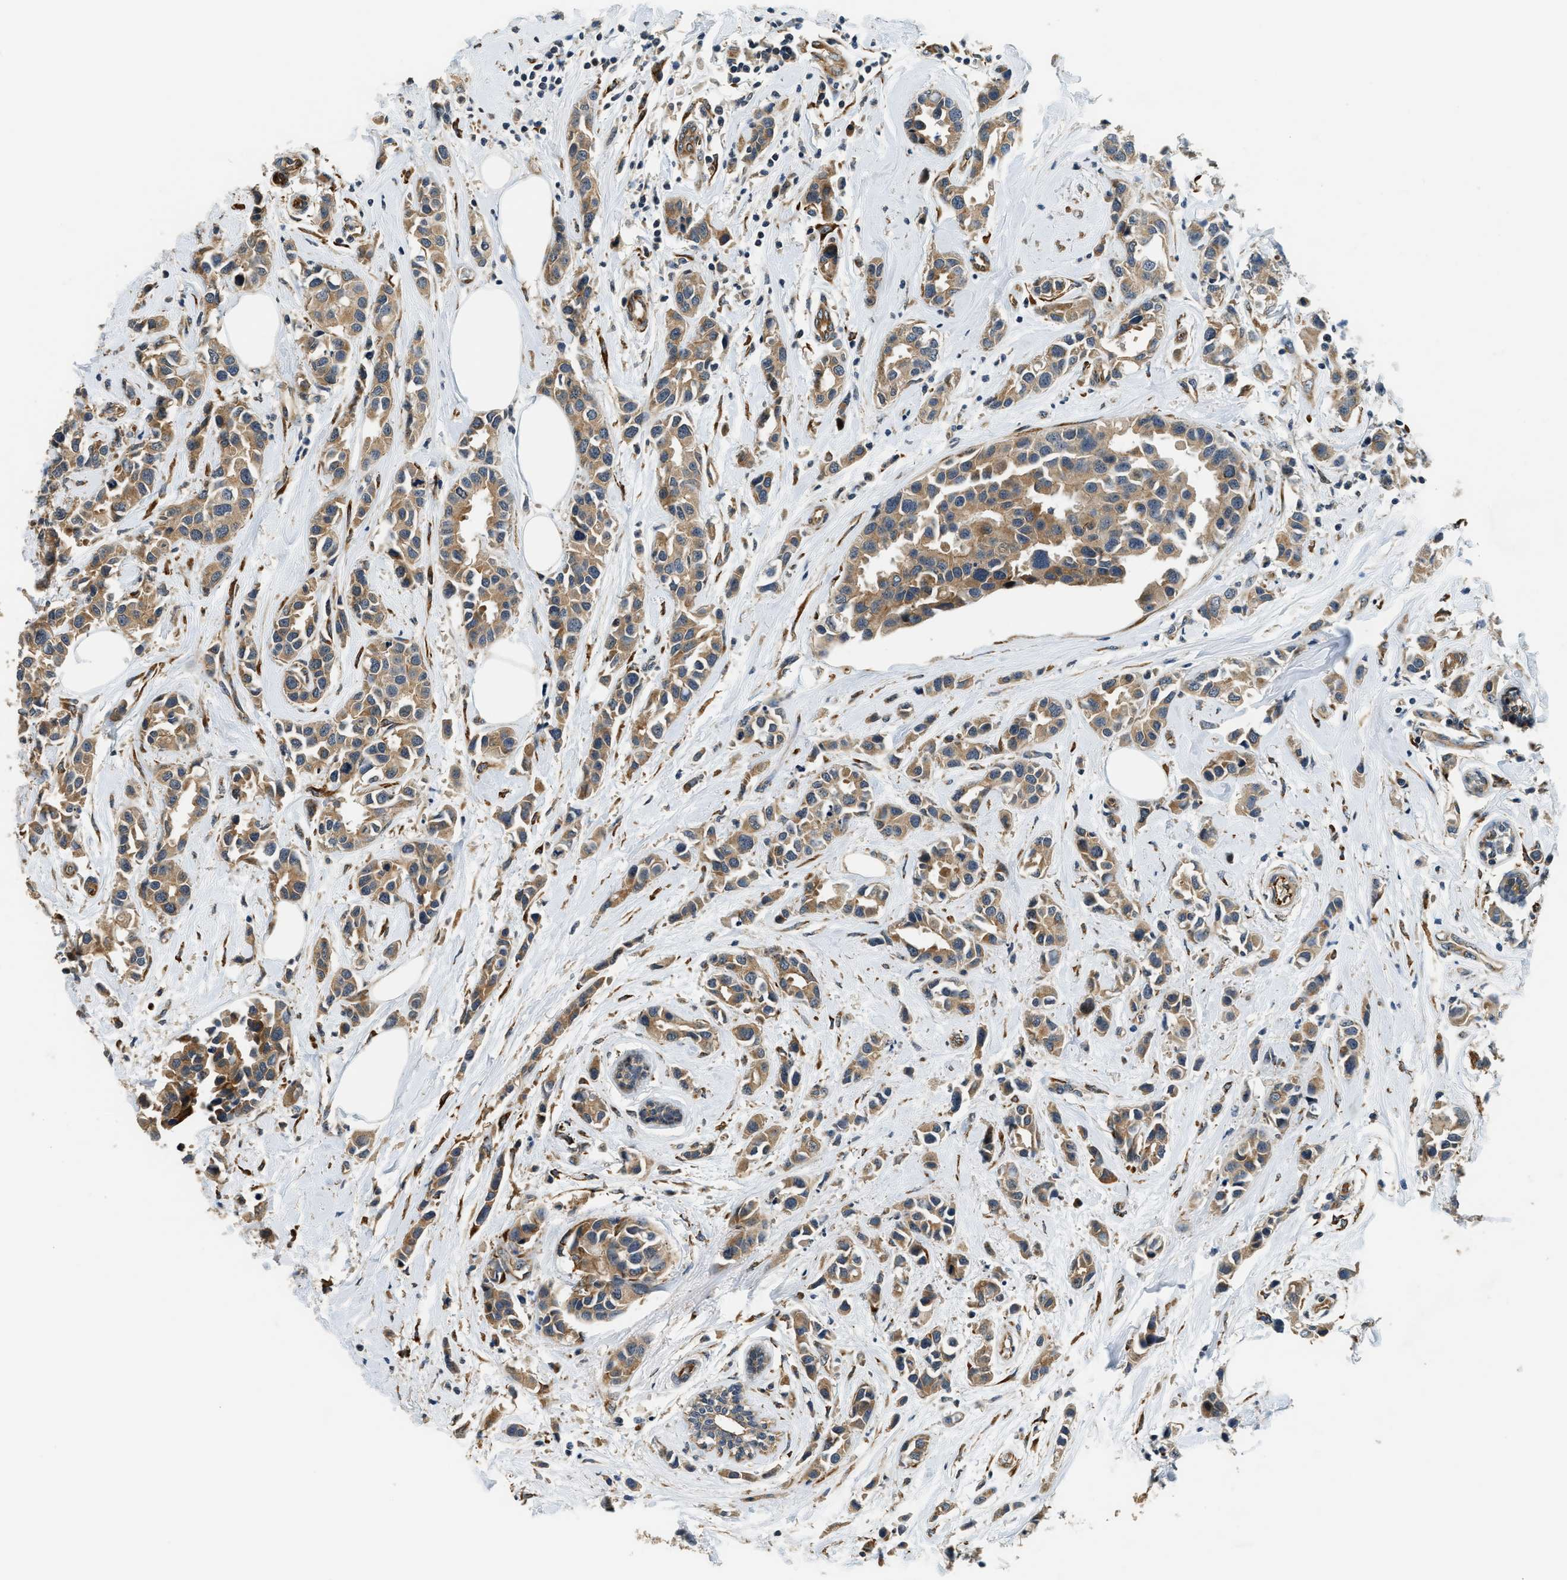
{"staining": {"intensity": "moderate", "quantity": ">75%", "location": "cytoplasmic/membranous"}, "tissue": "breast cancer", "cell_type": "Tumor cells", "image_type": "cancer", "snomed": [{"axis": "morphology", "description": "Normal tissue, NOS"}, {"axis": "morphology", "description": "Duct carcinoma"}, {"axis": "topography", "description": "Breast"}], "caption": "Immunohistochemistry of infiltrating ductal carcinoma (breast) shows medium levels of moderate cytoplasmic/membranous positivity in approximately >75% of tumor cells. (DAB (3,3'-diaminobenzidine) IHC, brown staining for protein, blue staining for nuclei).", "gene": "ALOX12", "patient": {"sex": "female", "age": 50}}